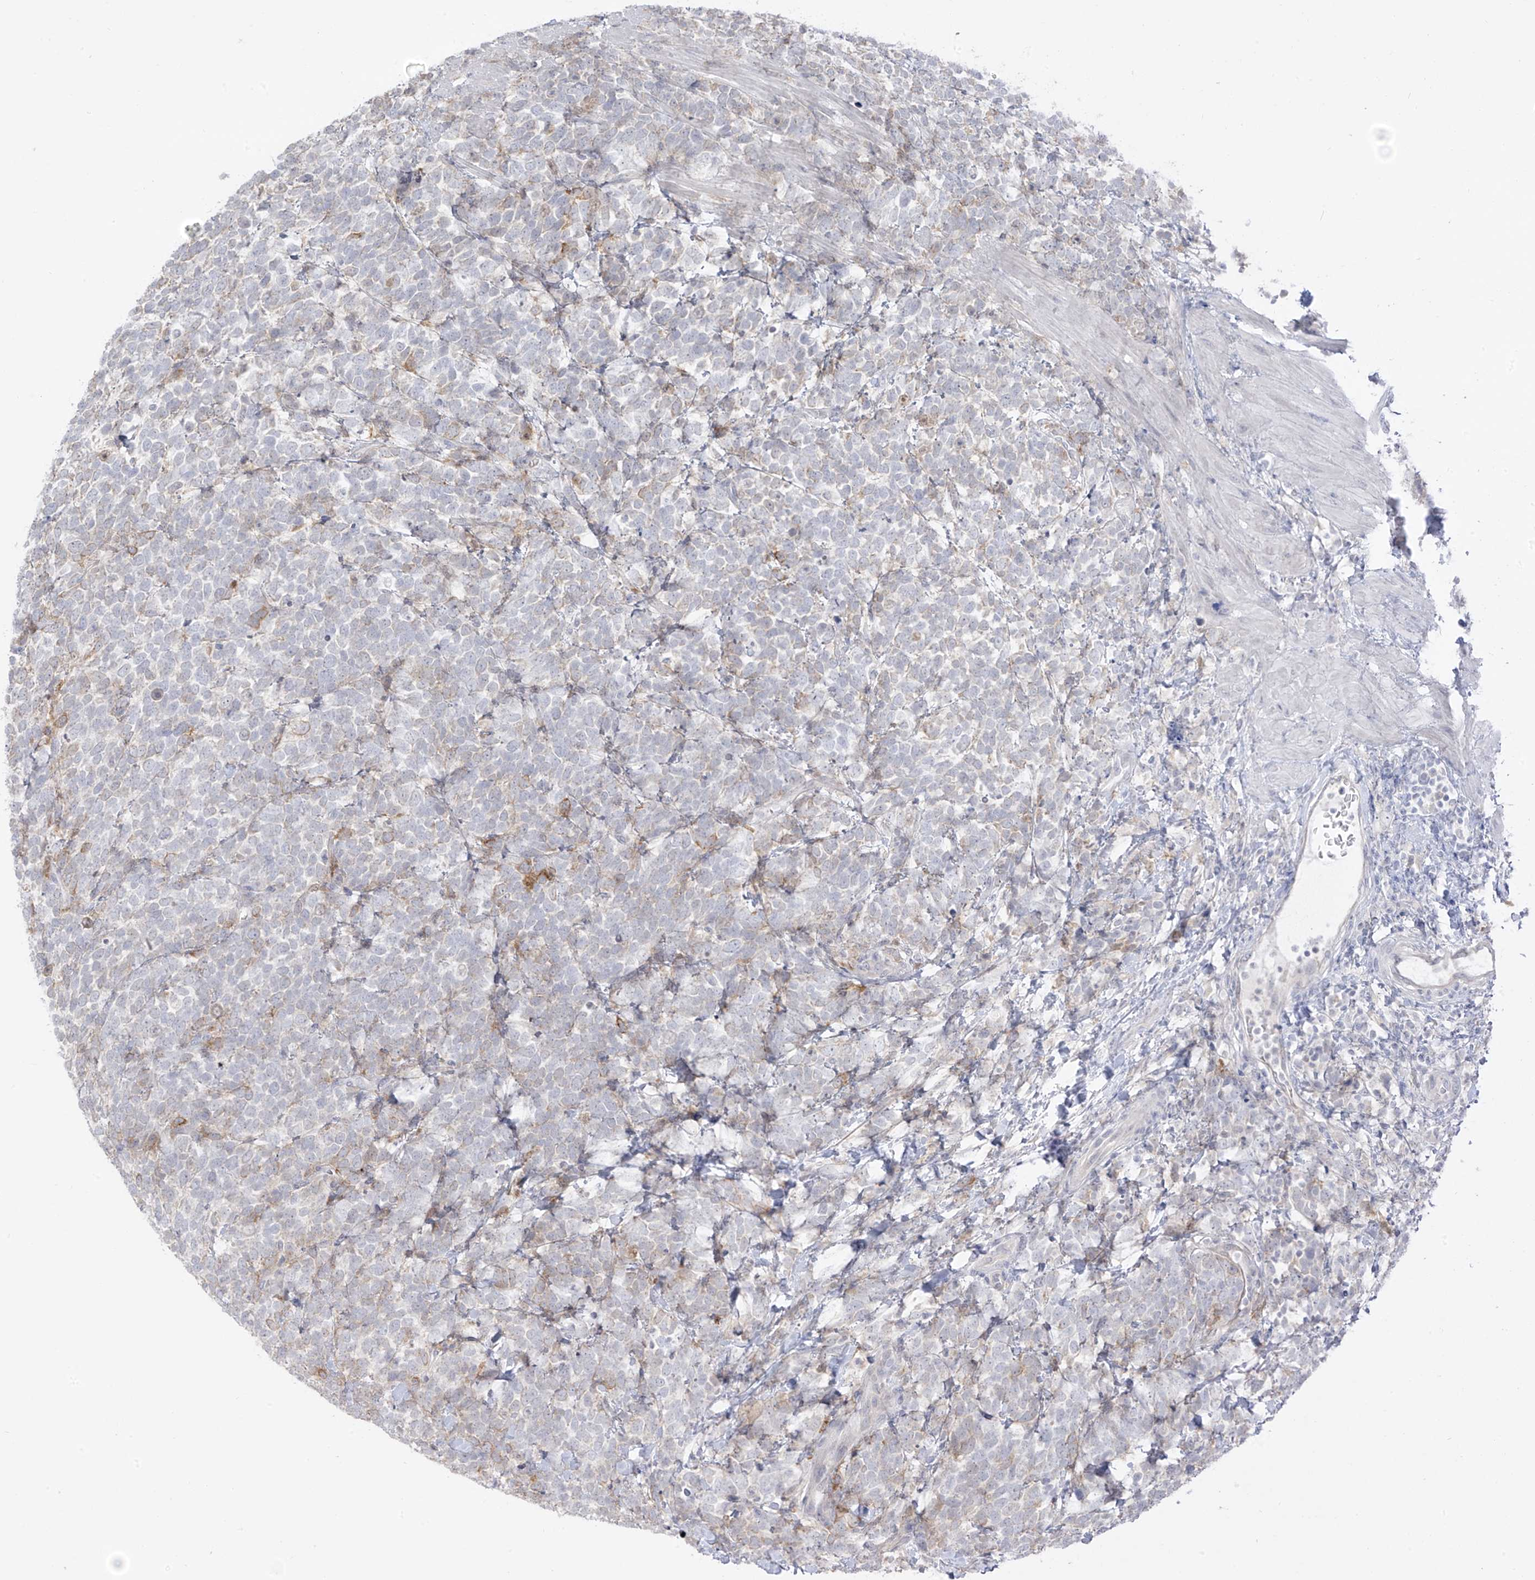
{"staining": {"intensity": "negative", "quantity": "none", "location": "none"}, "tissue": "urothelial cancer", "cell_type": "Tumor cells", "image_type": "cancer", "snomed": [{"axis": "morphology", "description": "Urothelial carcinoma, High grade"}, {"axis": "topography", "description": "Urinary bladder"}], "caption": "Urothelial cancer was stained to show a protein in brown. There is no significant positivity in tumor cells.", "gene": "DCDC2", "patient": {"sex": "female", "age": 82}}